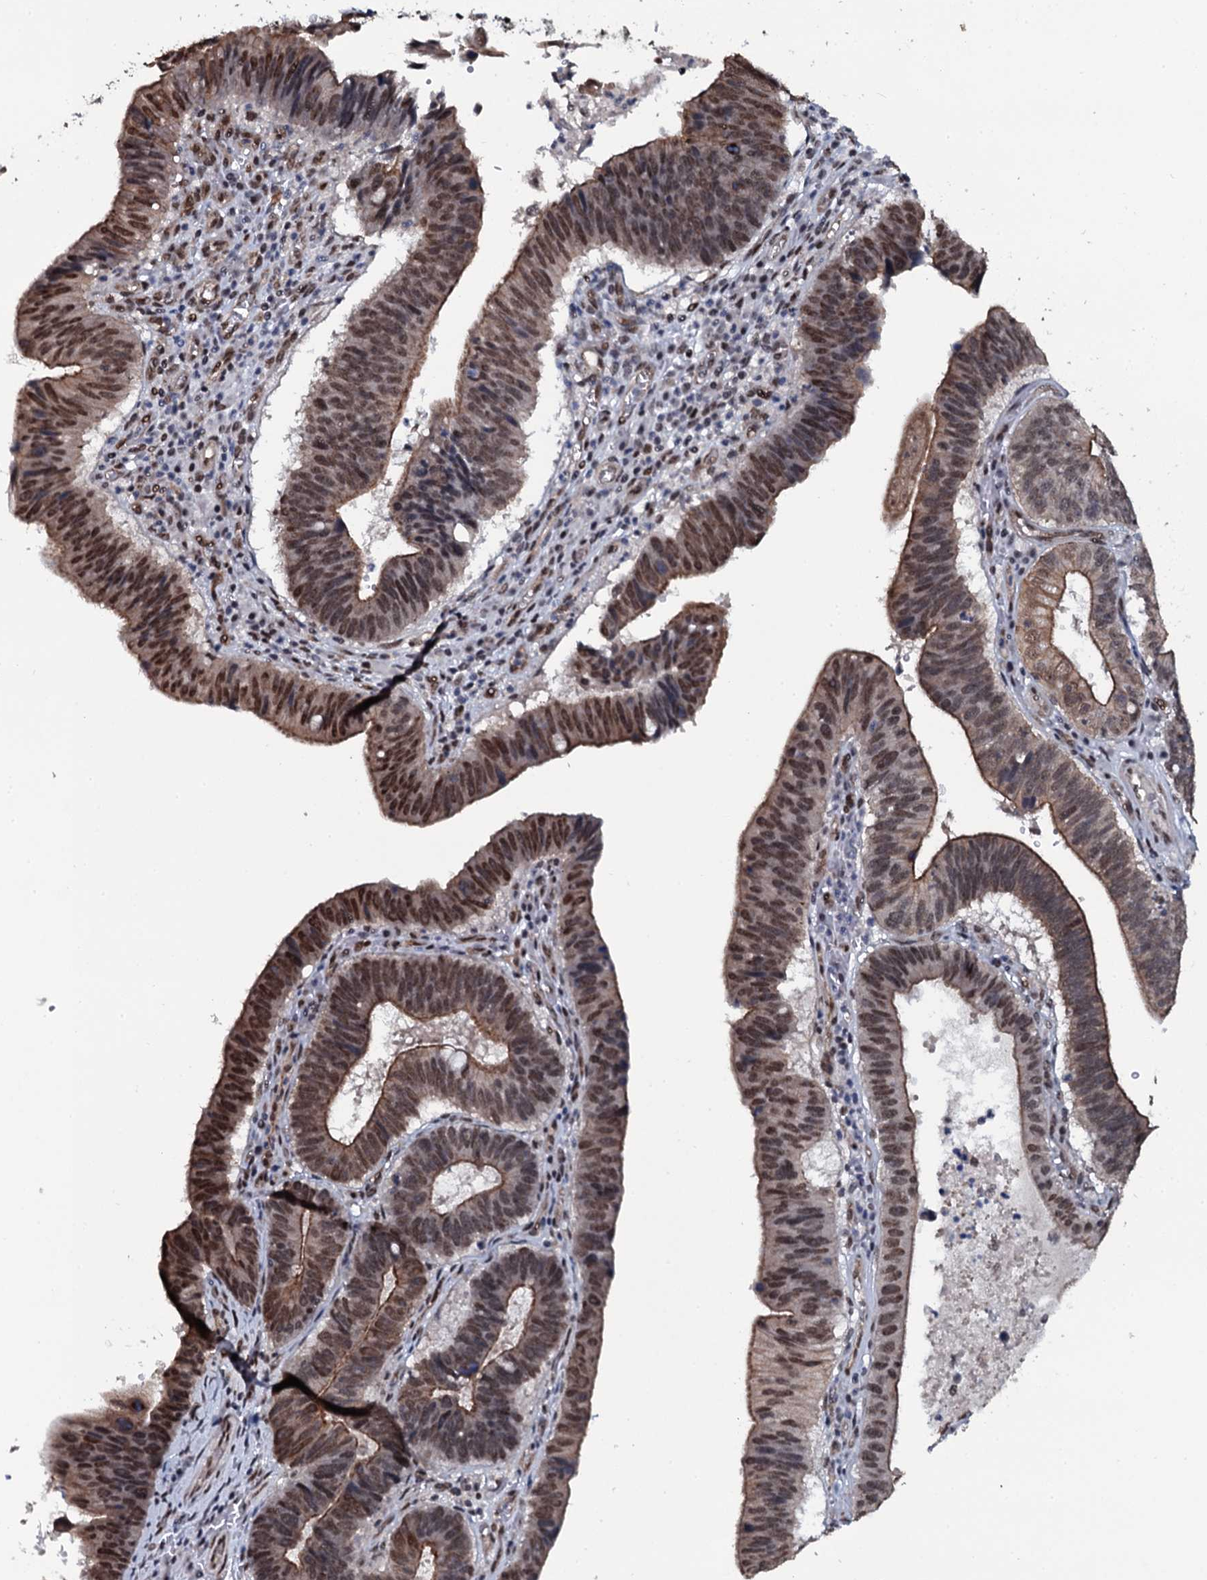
{"staining": {"intensity": "moderate", "quantity": ">75%", "location": "cytoplasmic/membranous,nuclear"}, "tissue": "stomach cancer", "cell_type": "Tumor cells", "image_type": "cancer", "snomed": [{"axis": "morphology", "description": "Adenocarcinoma, NOS"}, {"axis": "topography", "description": "Stomach"}], "caption": "Stomach cancer (adenocarcinoma) stained with a brown dye shows moderate cytoplasmic/membranous and nuclear positive positivity in approximately >75% of tumor cells.", "gene": "SH2D4B", "patient": {"sex": "male", "age": 59}}